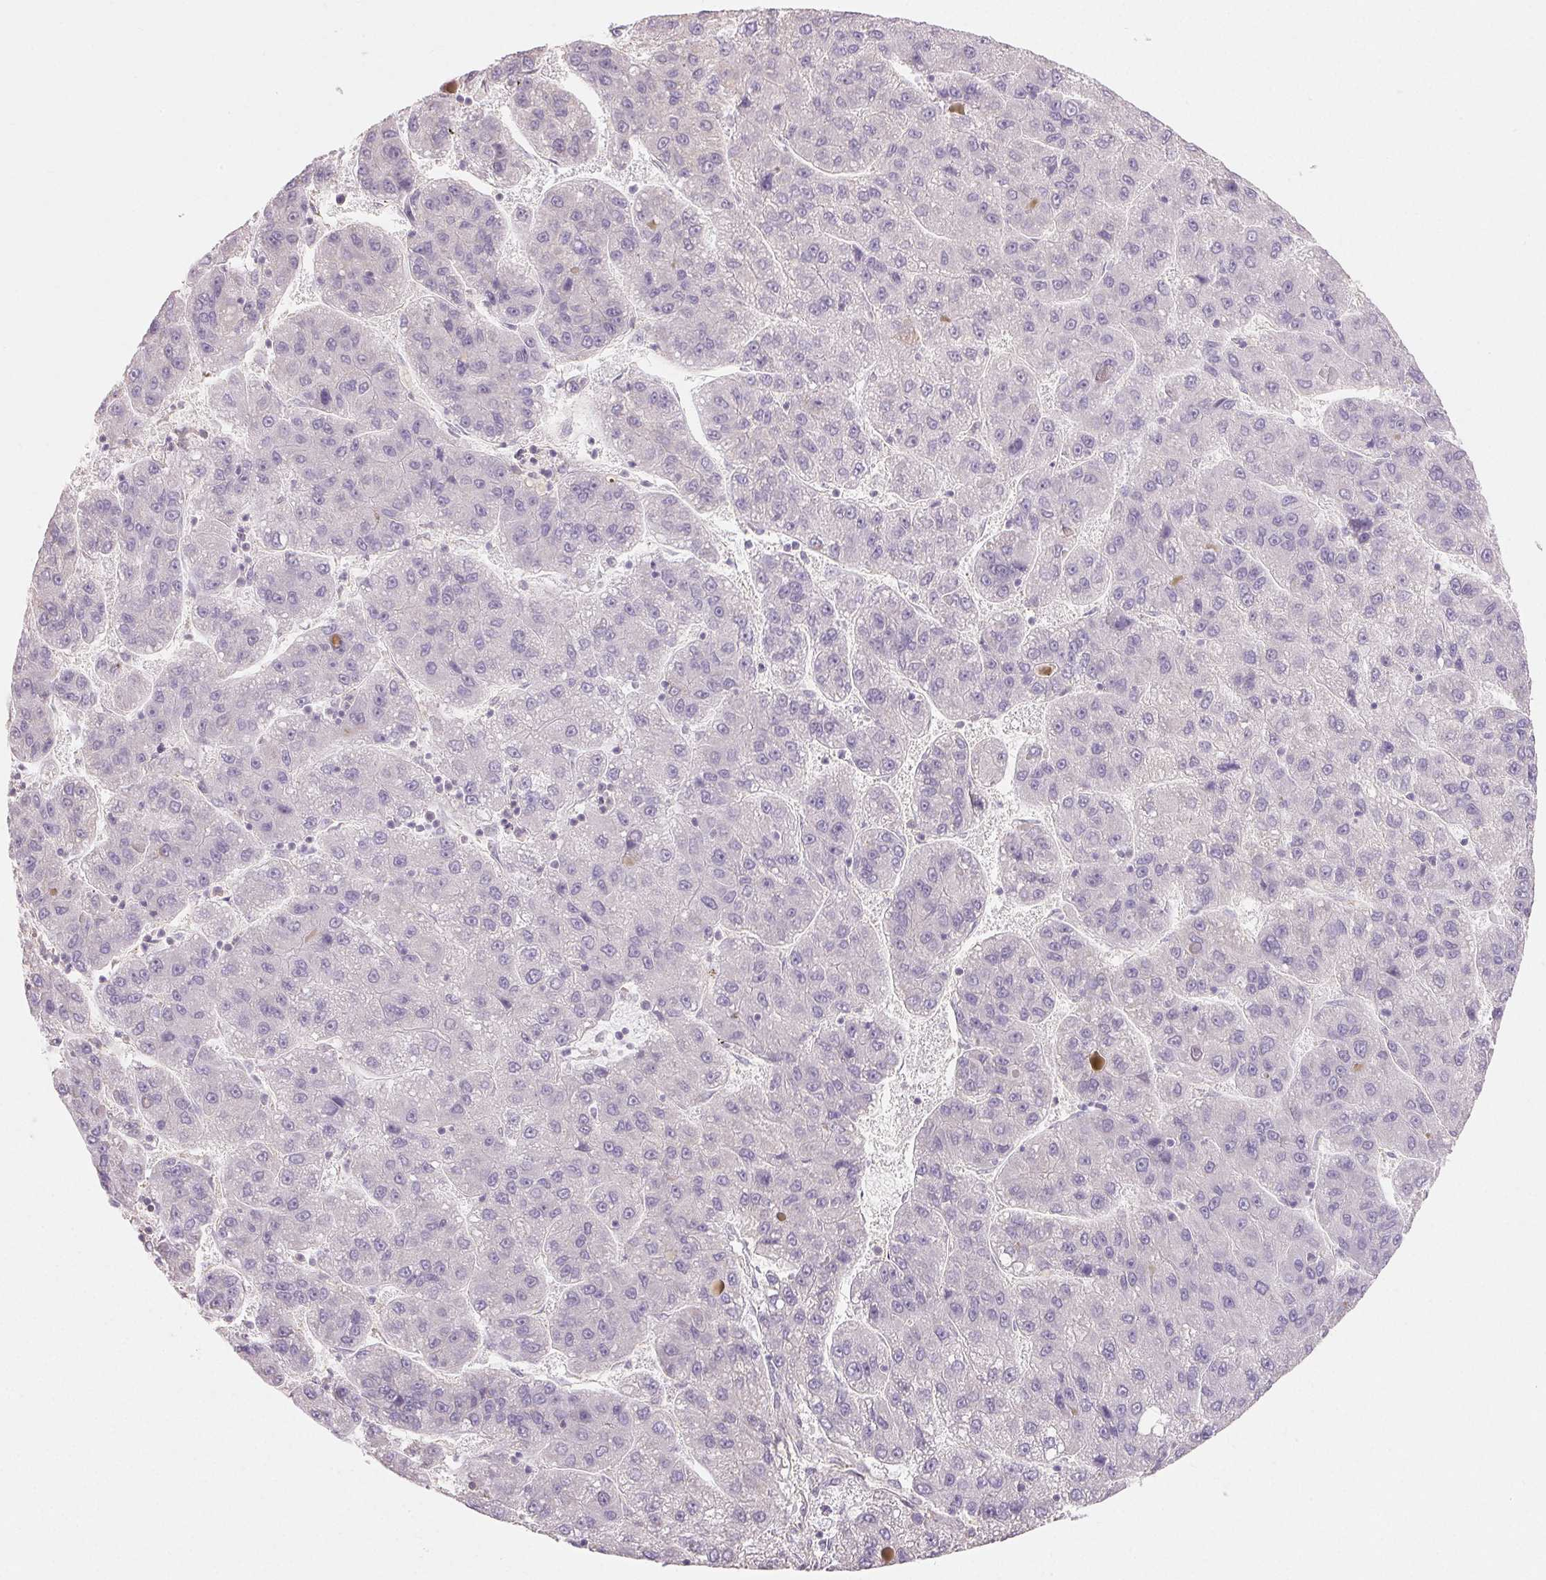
{"staining": {"intensity": "negative", "quantity": "none", "location": "none"}, "tissue": "liver cancer", "cell_type": "Tumor cells", "image_type": "cancer", "snomed": [{"axis": "morphology", "description": "Carcinoma, Hepatocellular, NOS"}, {"axis": "topography", "description": "Liver"}], "caption": "There is no significant positivity in tumor cells of hepatocellular carcinoma (liver).", "gene": "MAP7D2", "patient": {"sex": "female", "age": 82}}